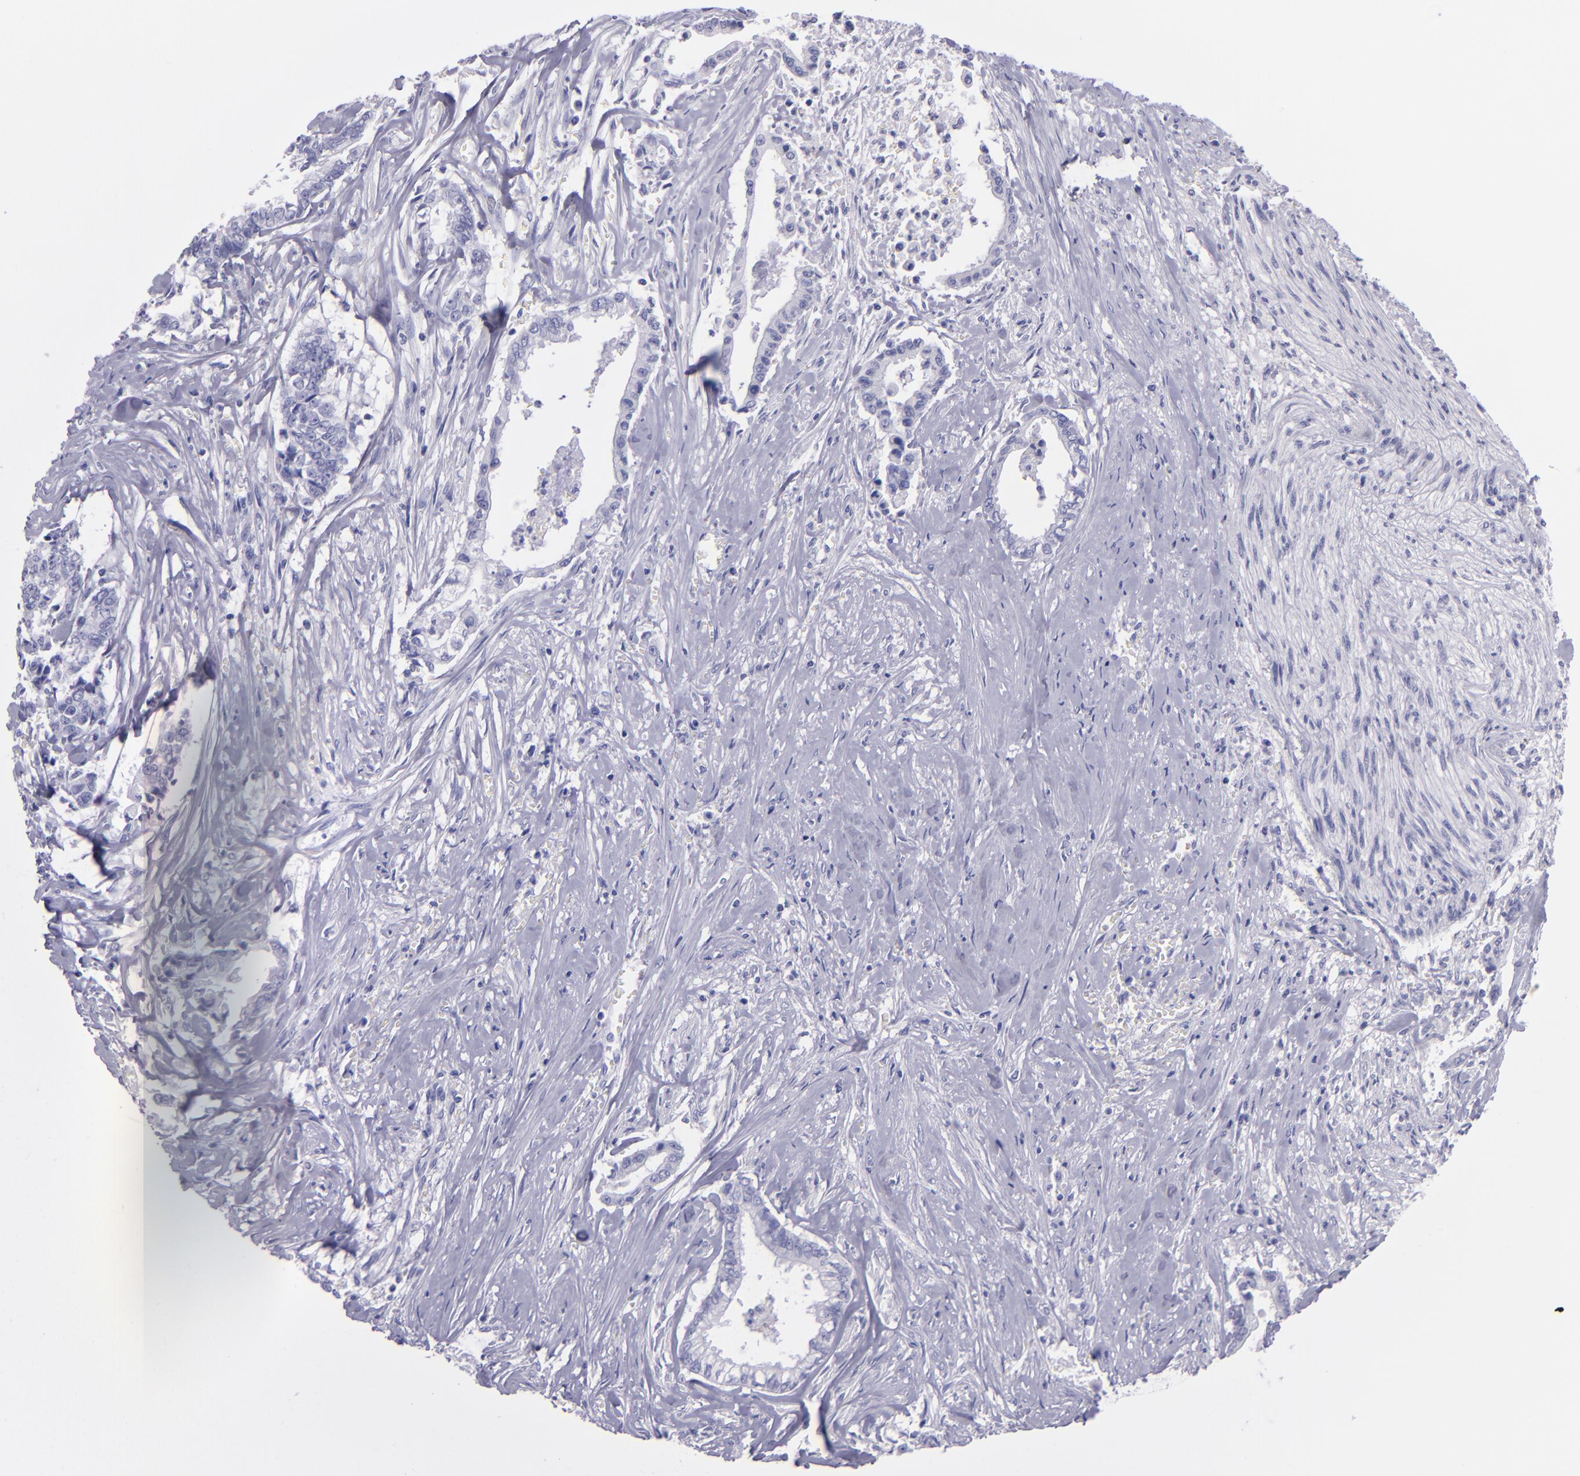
{"staining": {"intensity": "negative", "quantity": "none", "location": "none"}, "tissue": "liver cancer", "cell_type": "Tumor cells", "image_type": "cancer", "snomed": [{"axis": "morphology", "description": "Cholangiocarcinoma"}, {"axis": "topography", "description": "Liver"}], "caption": "Tumor cells are negative for protein expression in human cholangiocarcinoma (liver).", "gene": "TNNT3", "patient": {"sex": "male", "age": 57}}